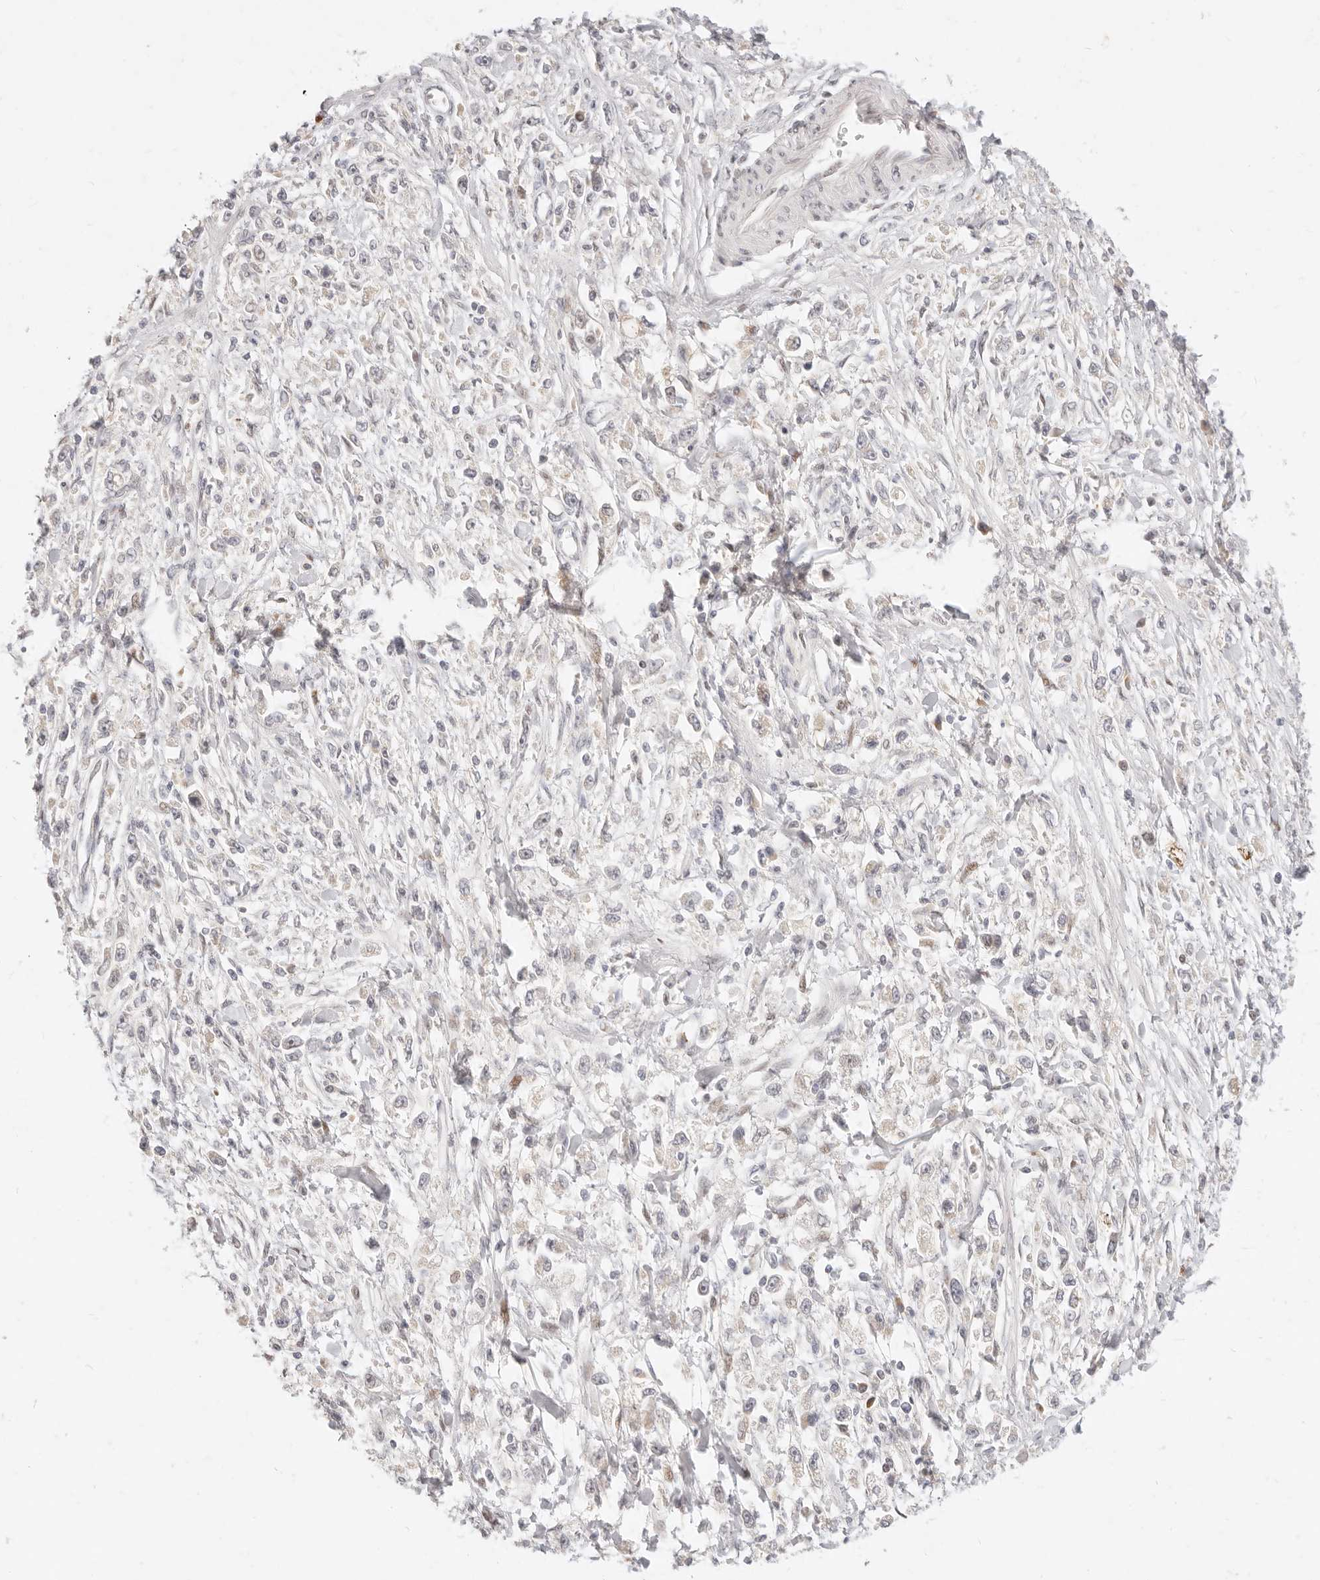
{"staining": {"intensity": "negative", "quantity": "none", "location": "none"}, "tissue": "stomach cancer", "cell_type": "Tumor cells", "image_type": "cancer", "snomed": [{"axis": "morphology", "description": "Adenocarcinoma, NOS"}, {"axis": "topography", "description": "Stomach"}], "caption": "IHC of adenocarcinoma (stomach) demonstrates no positivity in tumor cells. The staining was performed using DAB to visualize the protein expression in brown, while the nuclei were stained in blue with hematoxylin (Magnification: 20x).", "gene": "ASCL3", "patient": {"sex": "female", "age": 59}}